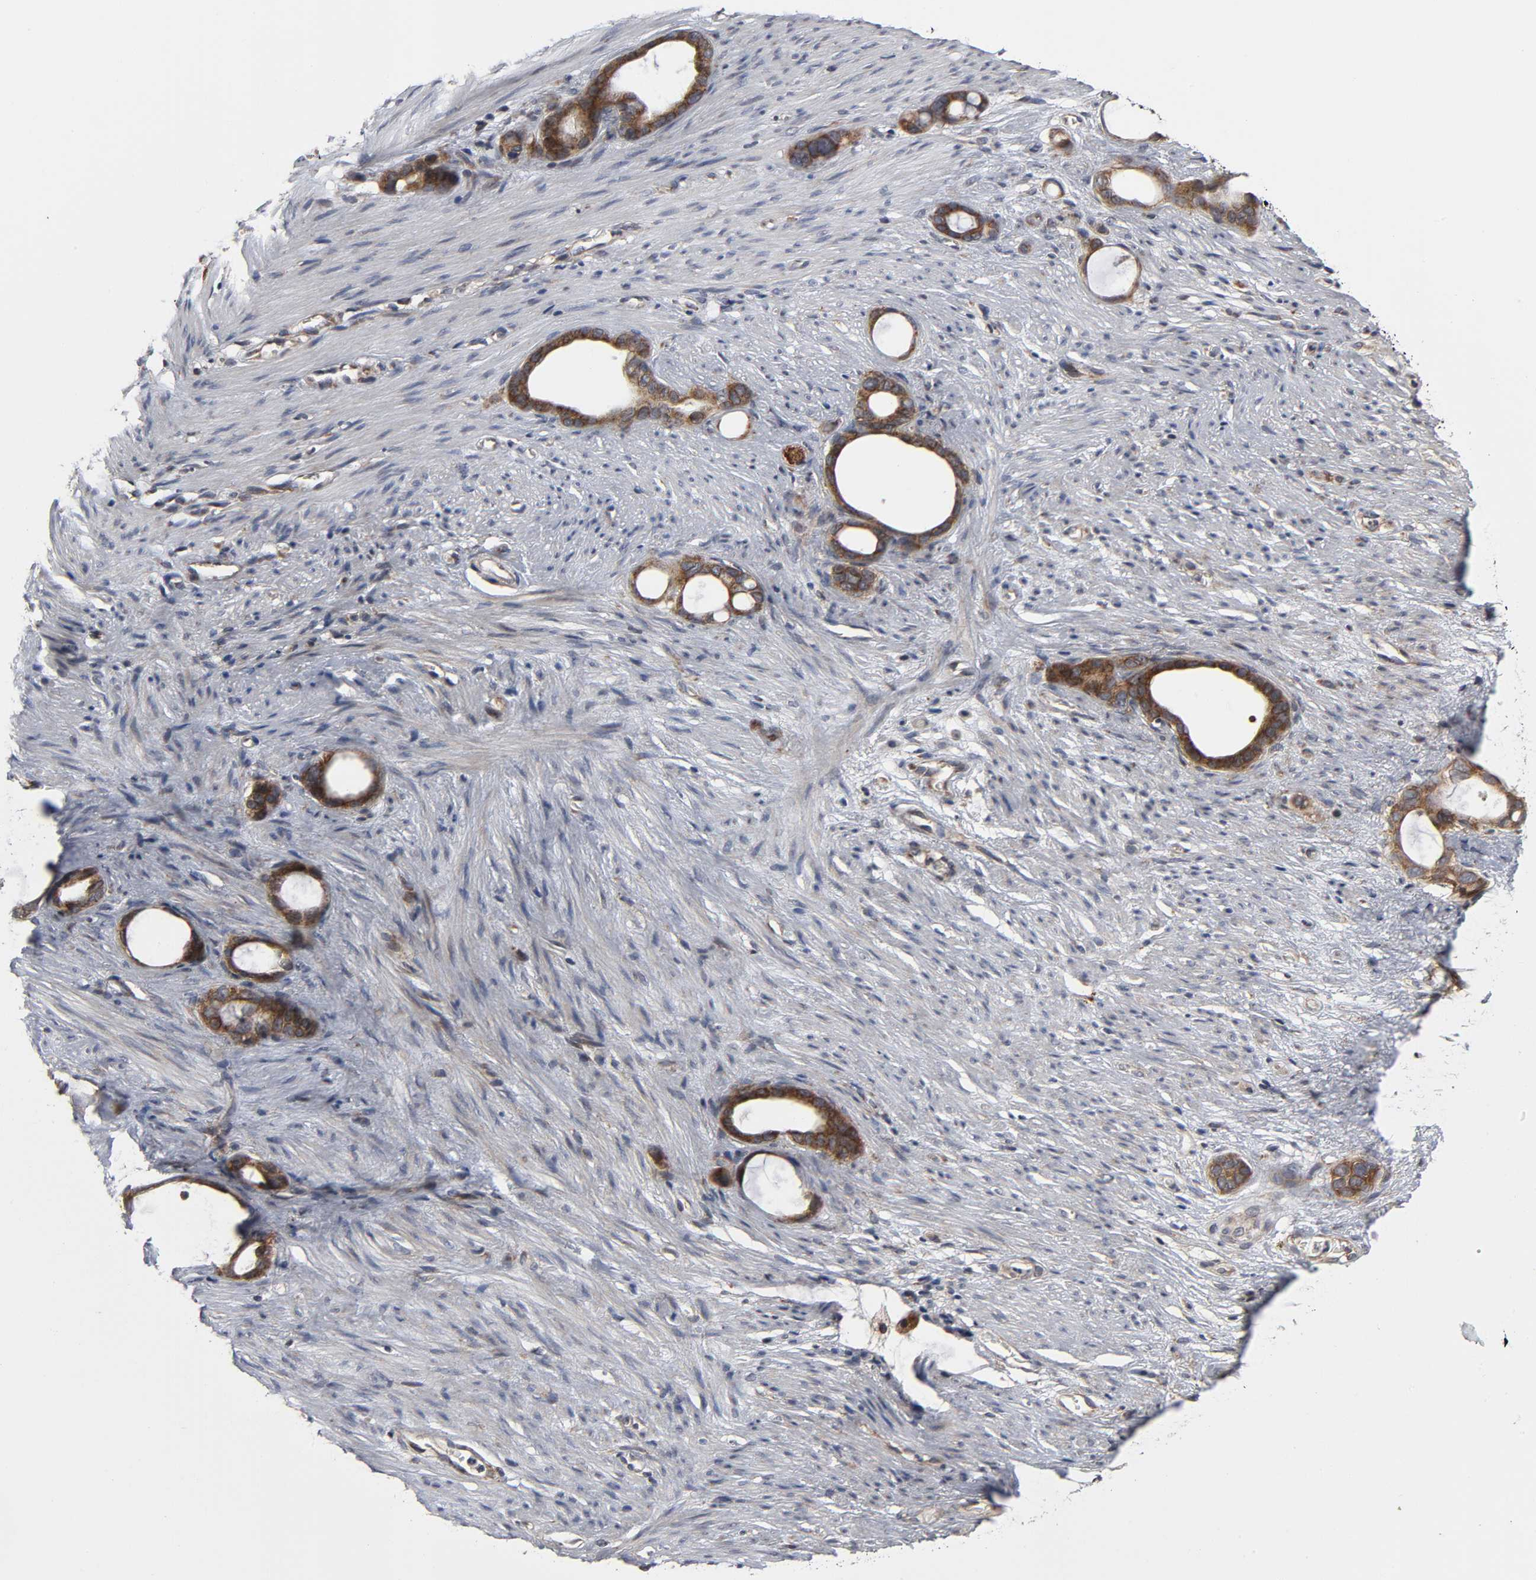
{"staining": {"intensity": "strong", "quantity": ">75%", "location": "cytoplasmic/membranous"}, "tissue": "stomach cancer", "cell_type": "Tumor cells", "image_type": "cancer", "snomed": [{"axis": "morphology", "description": "Adenocarcinoma, NOS"}, {"axis": "topography", "description": "Stomach"}], "caption": "The histopathology image exhibits a brown stain indicating the presence of a protein in the cytoplasmic/membranous of tumor cells in stomach adenocarcinoma. (DAB (3,3'-diaminobenzidine) IHC, brown staining for protein, blue staining for nuclei).", "gene": "SLC30A9", "patient": {"sex": "female", "age": 75}}